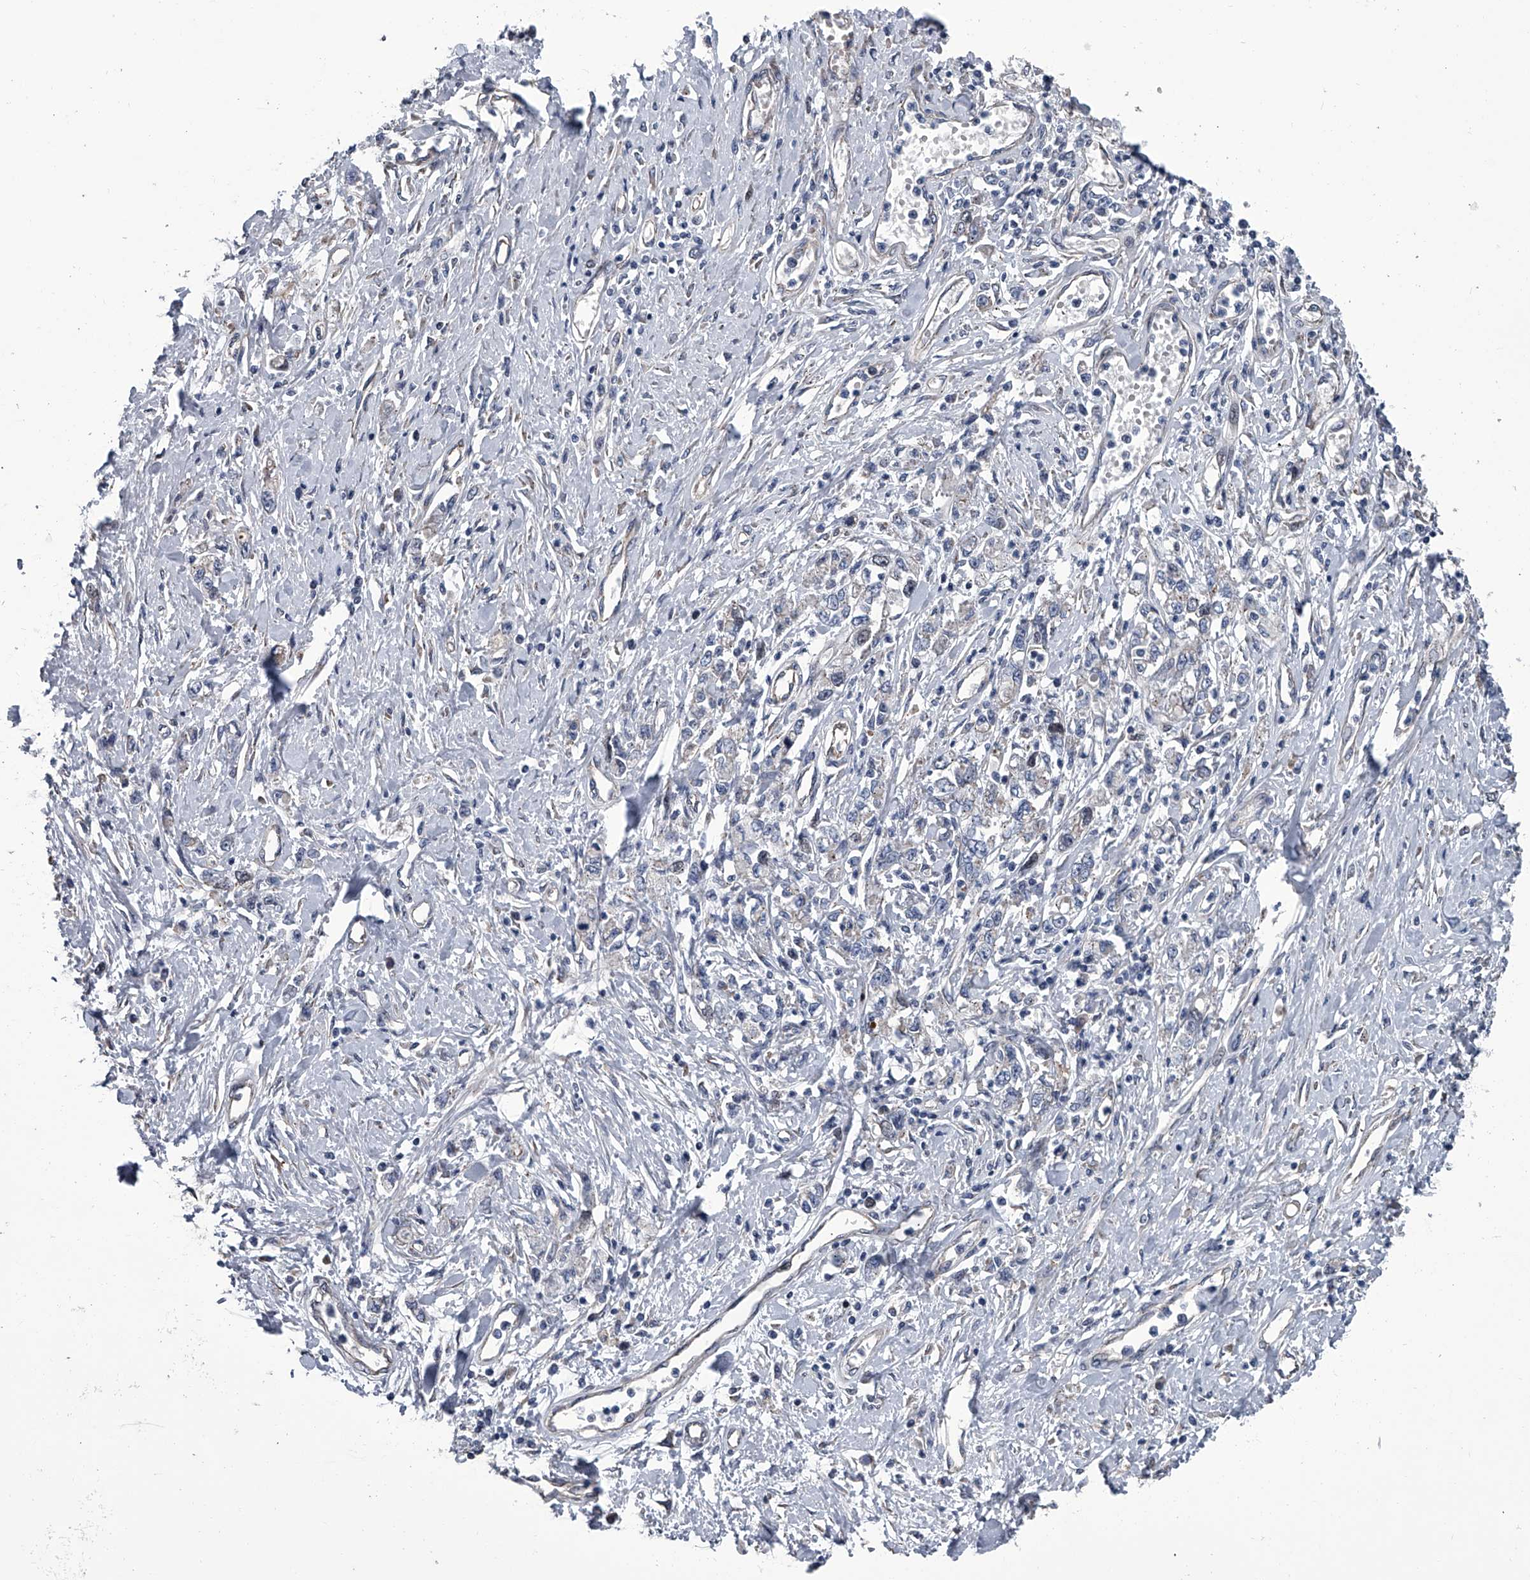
{"staining": {"intensity": "negative", "quantity": "none", "location": "none"}, "tissue": "stomach cancer", "cell_type": "Tumor cells", "image_type": "cancer", "snomed": [{"axis": "morphology", "description": "Adenocarcinoma, NOS"}, {"axis": "topography", "description": "Stomach"}], "caption": "IHC image of stomach cancer (adenocarcinoma) stained for a protein (brown), which demonstrates no staining in tumor cells.", "gene": "ABCG1", "patient": {"sex": "female", "age": 76}}